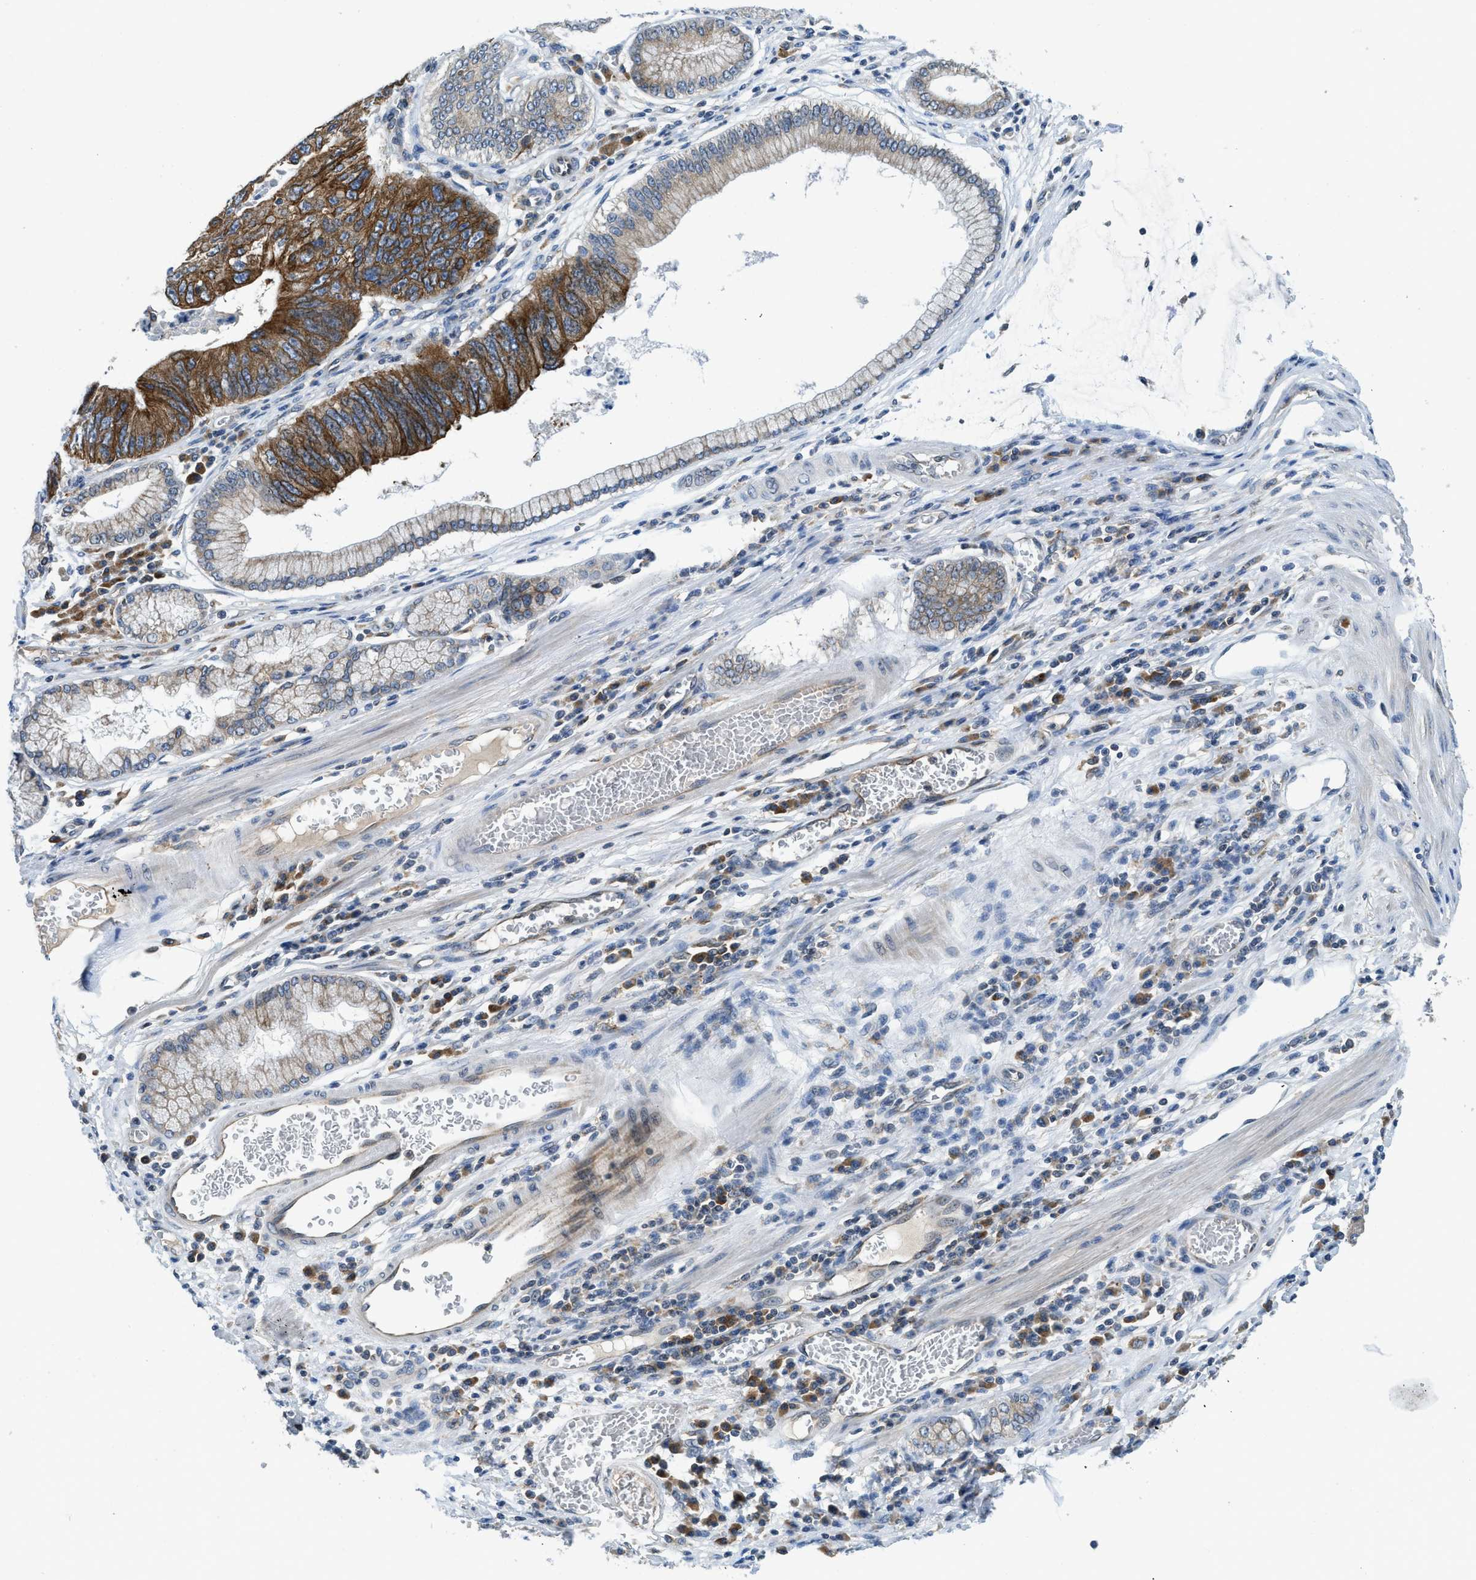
{"staining": {"intensity": "strong", "quantity": ">75%", "location": "cytoplasmic/membranous"}, "tissue": "stomach cancer", "cell_type": "Tumor cells", "image_type": "cancer", "snomed": [{"axis": "morphology", "description": "Adenocarcinoma, NOS"}, {"axis": "topography", "description": "Stomach"}], "caption": "The histopathology image shows staining of stomach cancer, revealing strong cytoplasmic/membranous protein expression (brown color) within tumor cells.", "gene": "BCAP31", "patient": {"sex": "male", "age": 59}}